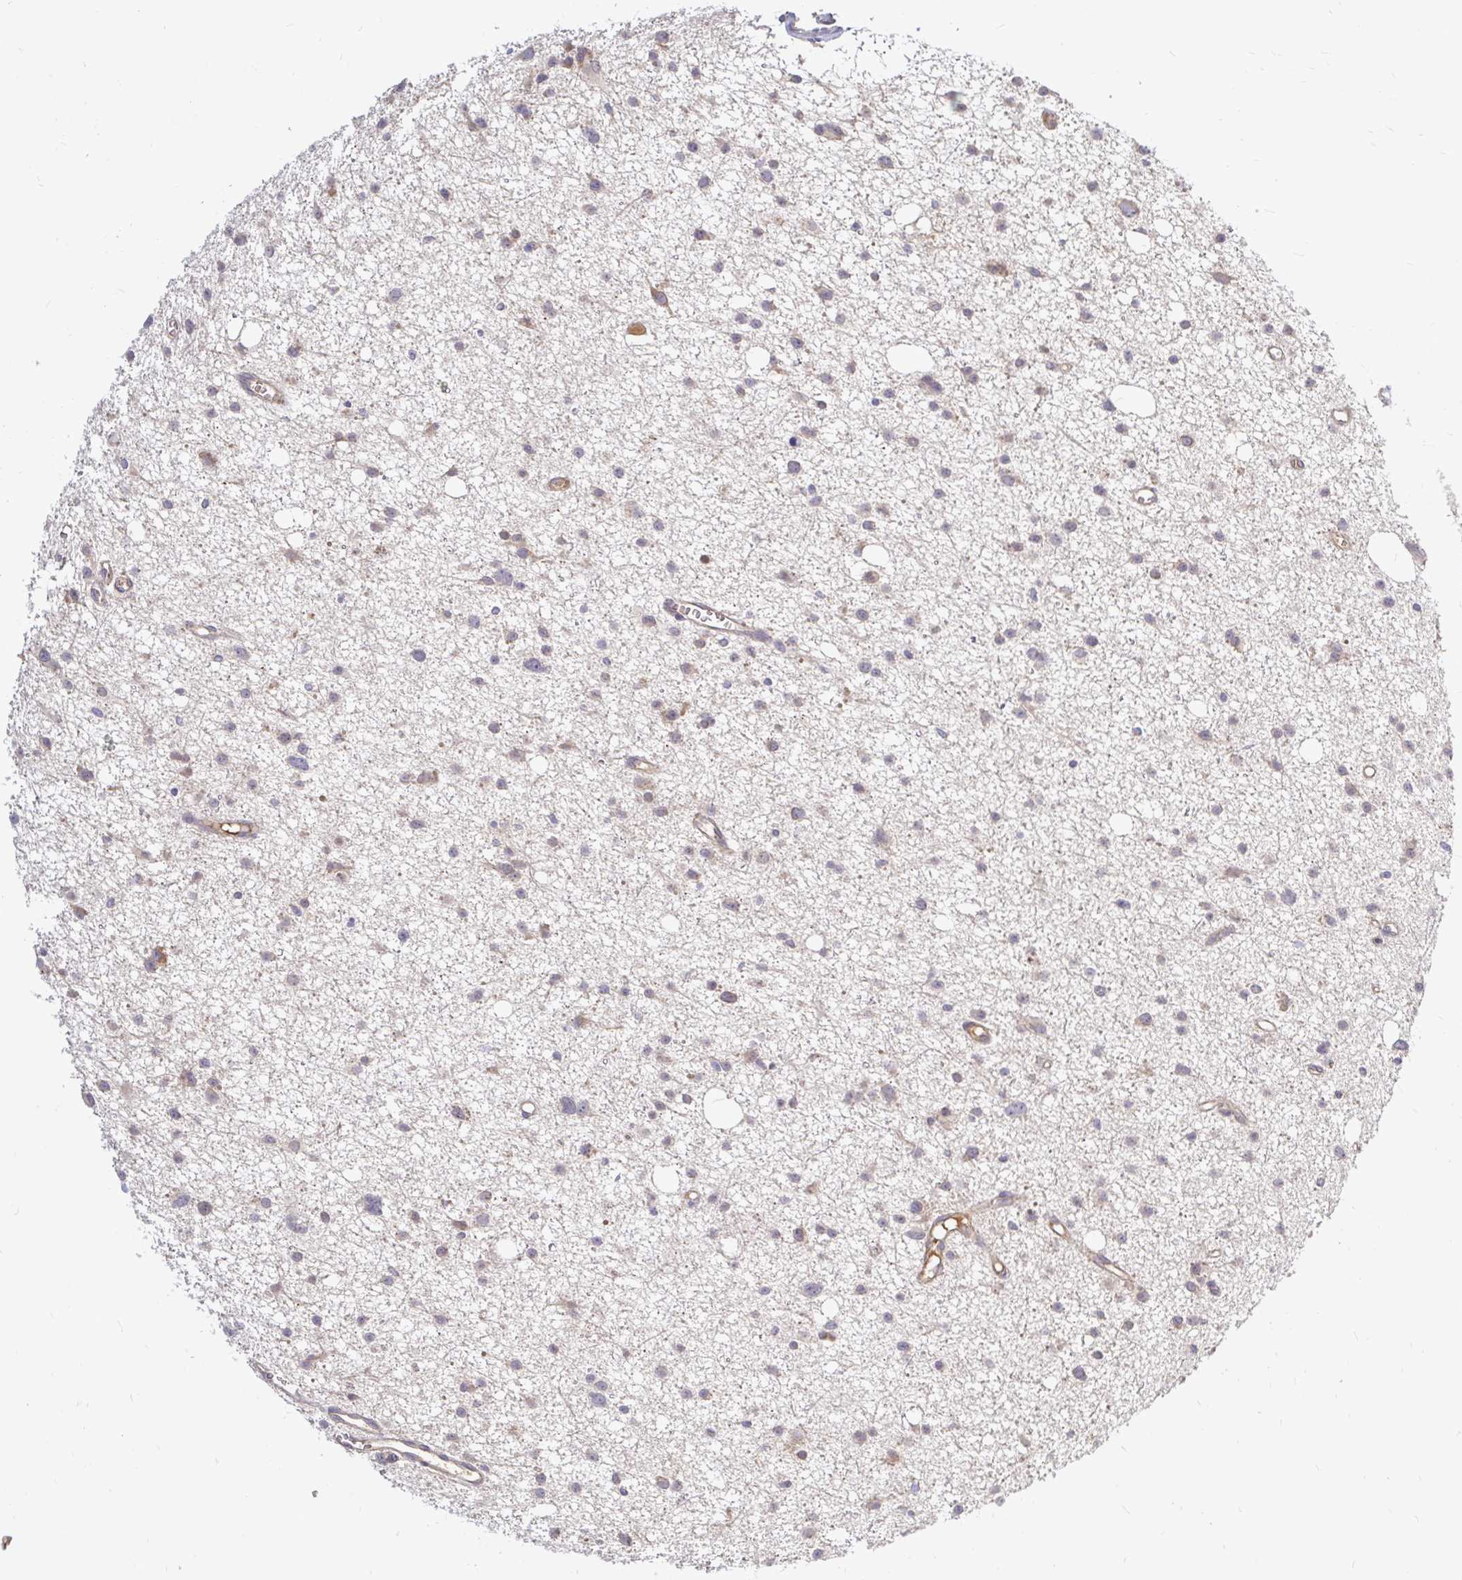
{"staining": {"intensity": "weak", "quantity": "25%-75%", "location": "cytoplasmic/membranous"}, "tissue": "glioma", "cell_type": "Tumor cells", "image_type": "cancer", "snomed": [{"axis": "morphology", "description": "Glioma, malignant, High grade"}, {"axis": "topography", "description": "Brain"}], "caption": "Brown immunohistochemical staining in human malignant glioma (high-grade) exhibits weak cytoplasmic/membranous positivity in about 25%-75% of tumor cells.", "gene": "ARHGEF37", "patient": {"sex": "male", "age": 23}}